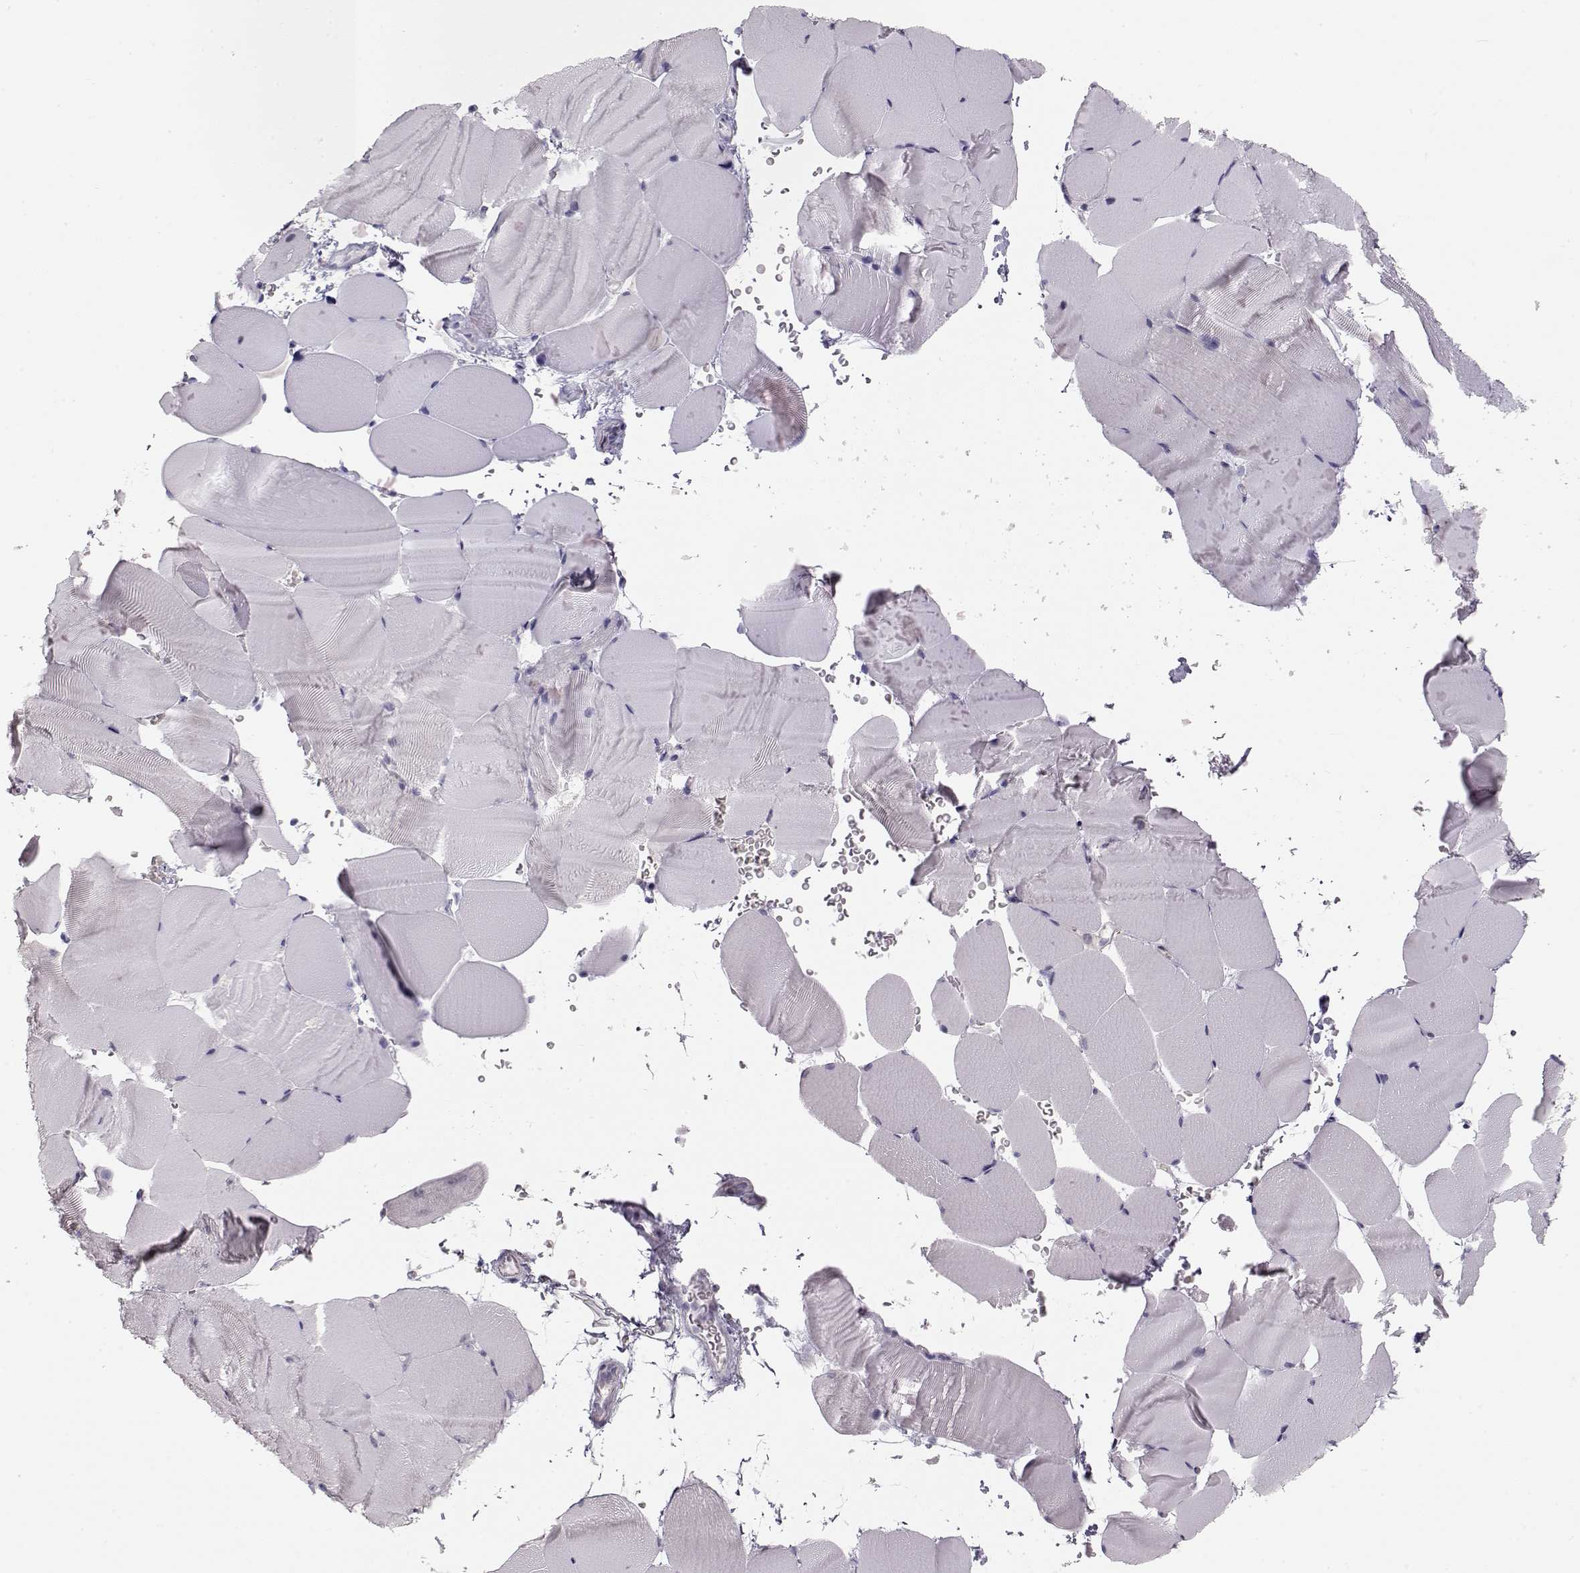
{"staining": {"intensity": "negative", "quantity": "none", "location": "none"}, "tissue": "skeletal muscle", "cell_type": "Myocytes", "image_type": "normal", "snomed": [{"axis": "morphology", "description": "Normal tissue, NOS"}, {"axis": "topography", "description": "Skeletal muscle"}], "caption": "This histopathology image is of normal skeletal muscle stained with immunohistochemistry to label a protein in brown with the nuclei are counter-stained blue. There is no expression in myocytes. Brightfield microscopy of immunohistochemistry stained with DAB (3,3'-diaminobenzidine) (brown) and hematoxylin (blue), captured at high magnification.", "gene": "FAM205A", "patient": {"sex": "female", "age": 37}}